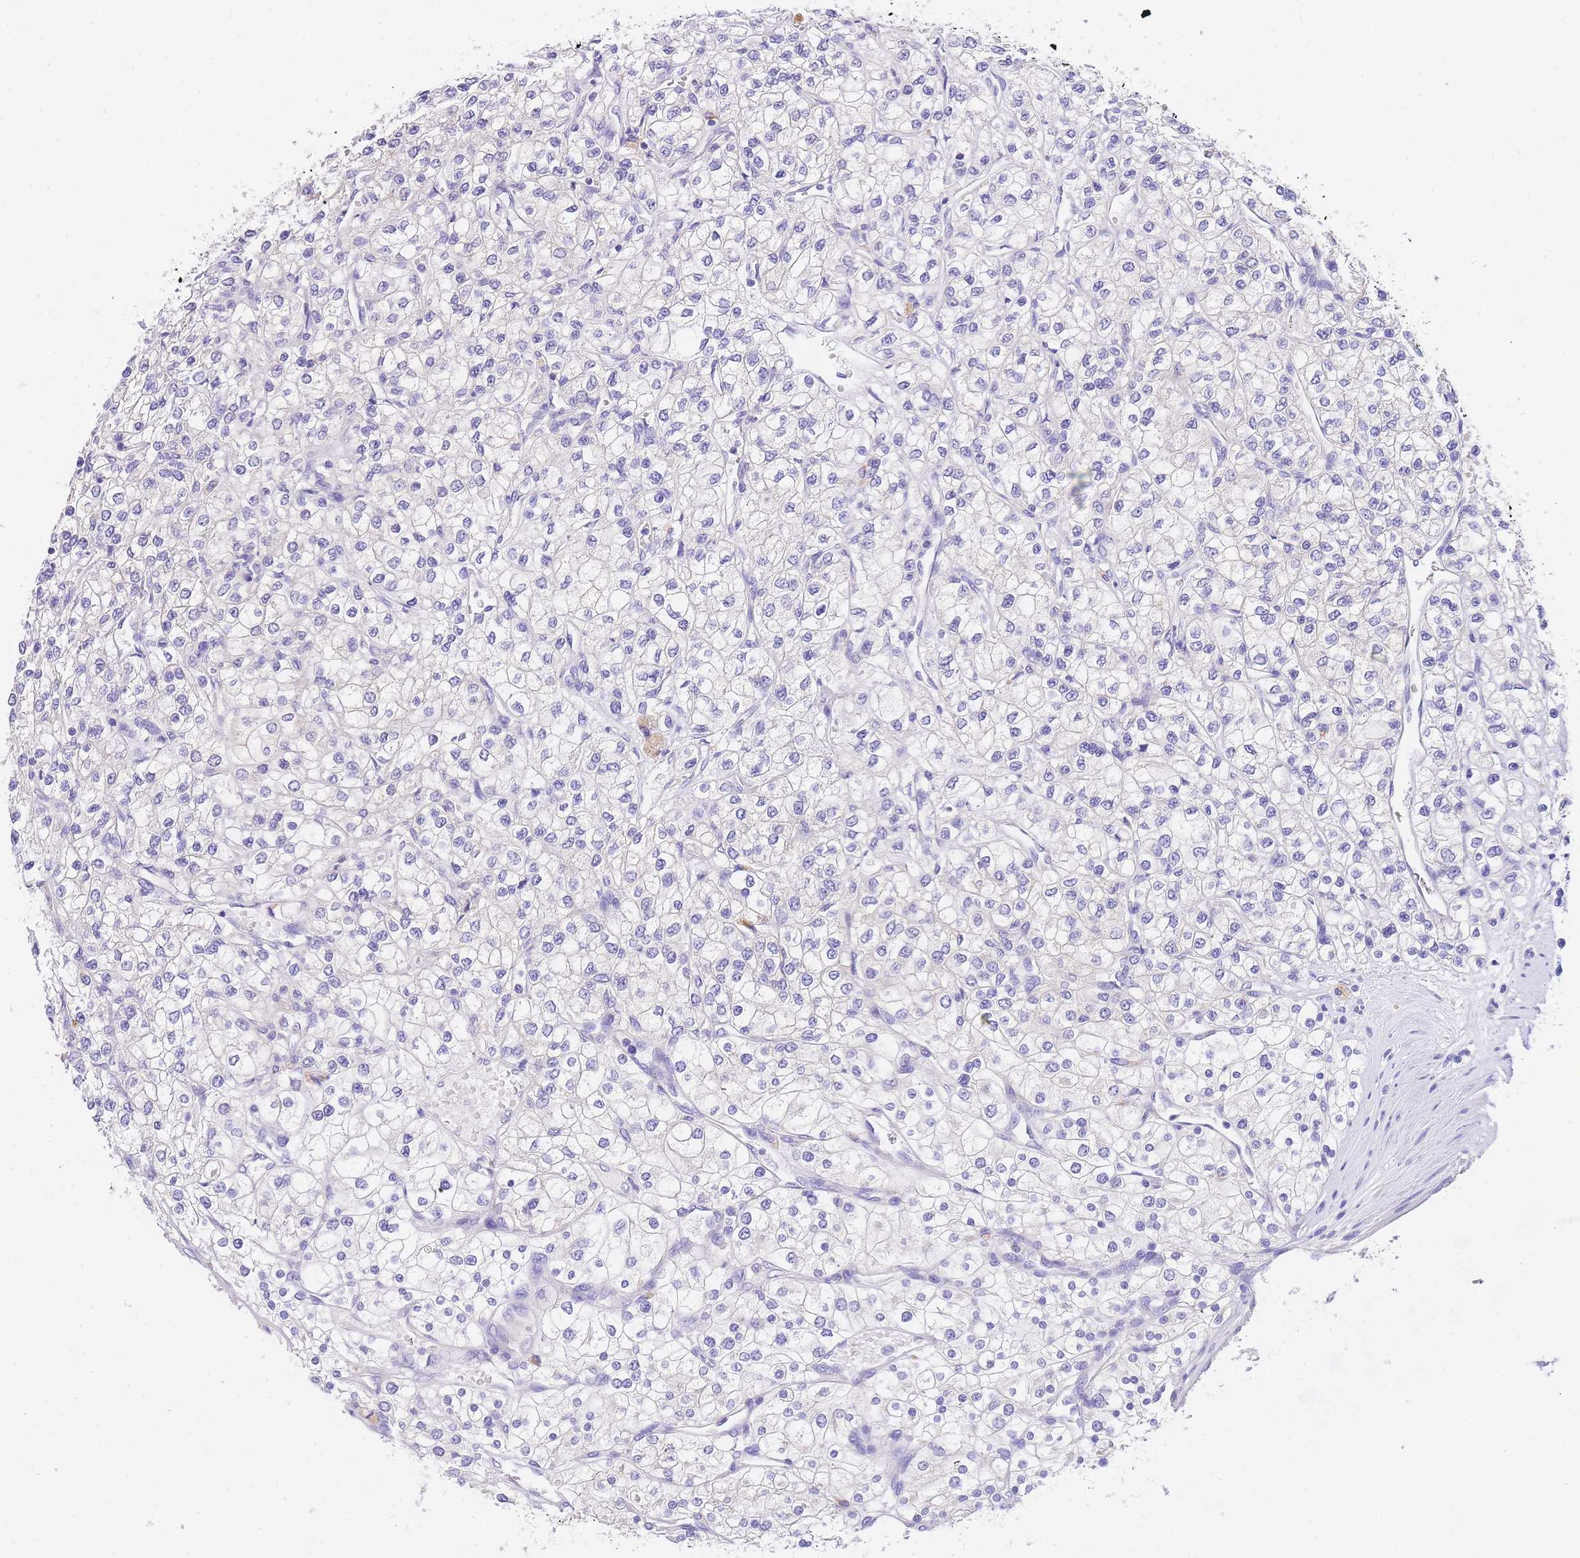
{"staining": {"intensity": "negative", "quantity": "none", "location": "none"}, "tissue": "renal cancer", "cell_type": "Tumor cells", "image_type": "cancer", "snomed": [{"axis": "morphology", "description": "Adenocarcinoma, NOS"}, {"axis": "topography", "description": "Kidney"}], "caption": "IHC micrograph of renal cancer (adenocarcinoma) stained for a protein (brown), which reveals no positivity in tumor cells.", "gene": "EPN2", "patient": {"sex": "male", "age": 80}}